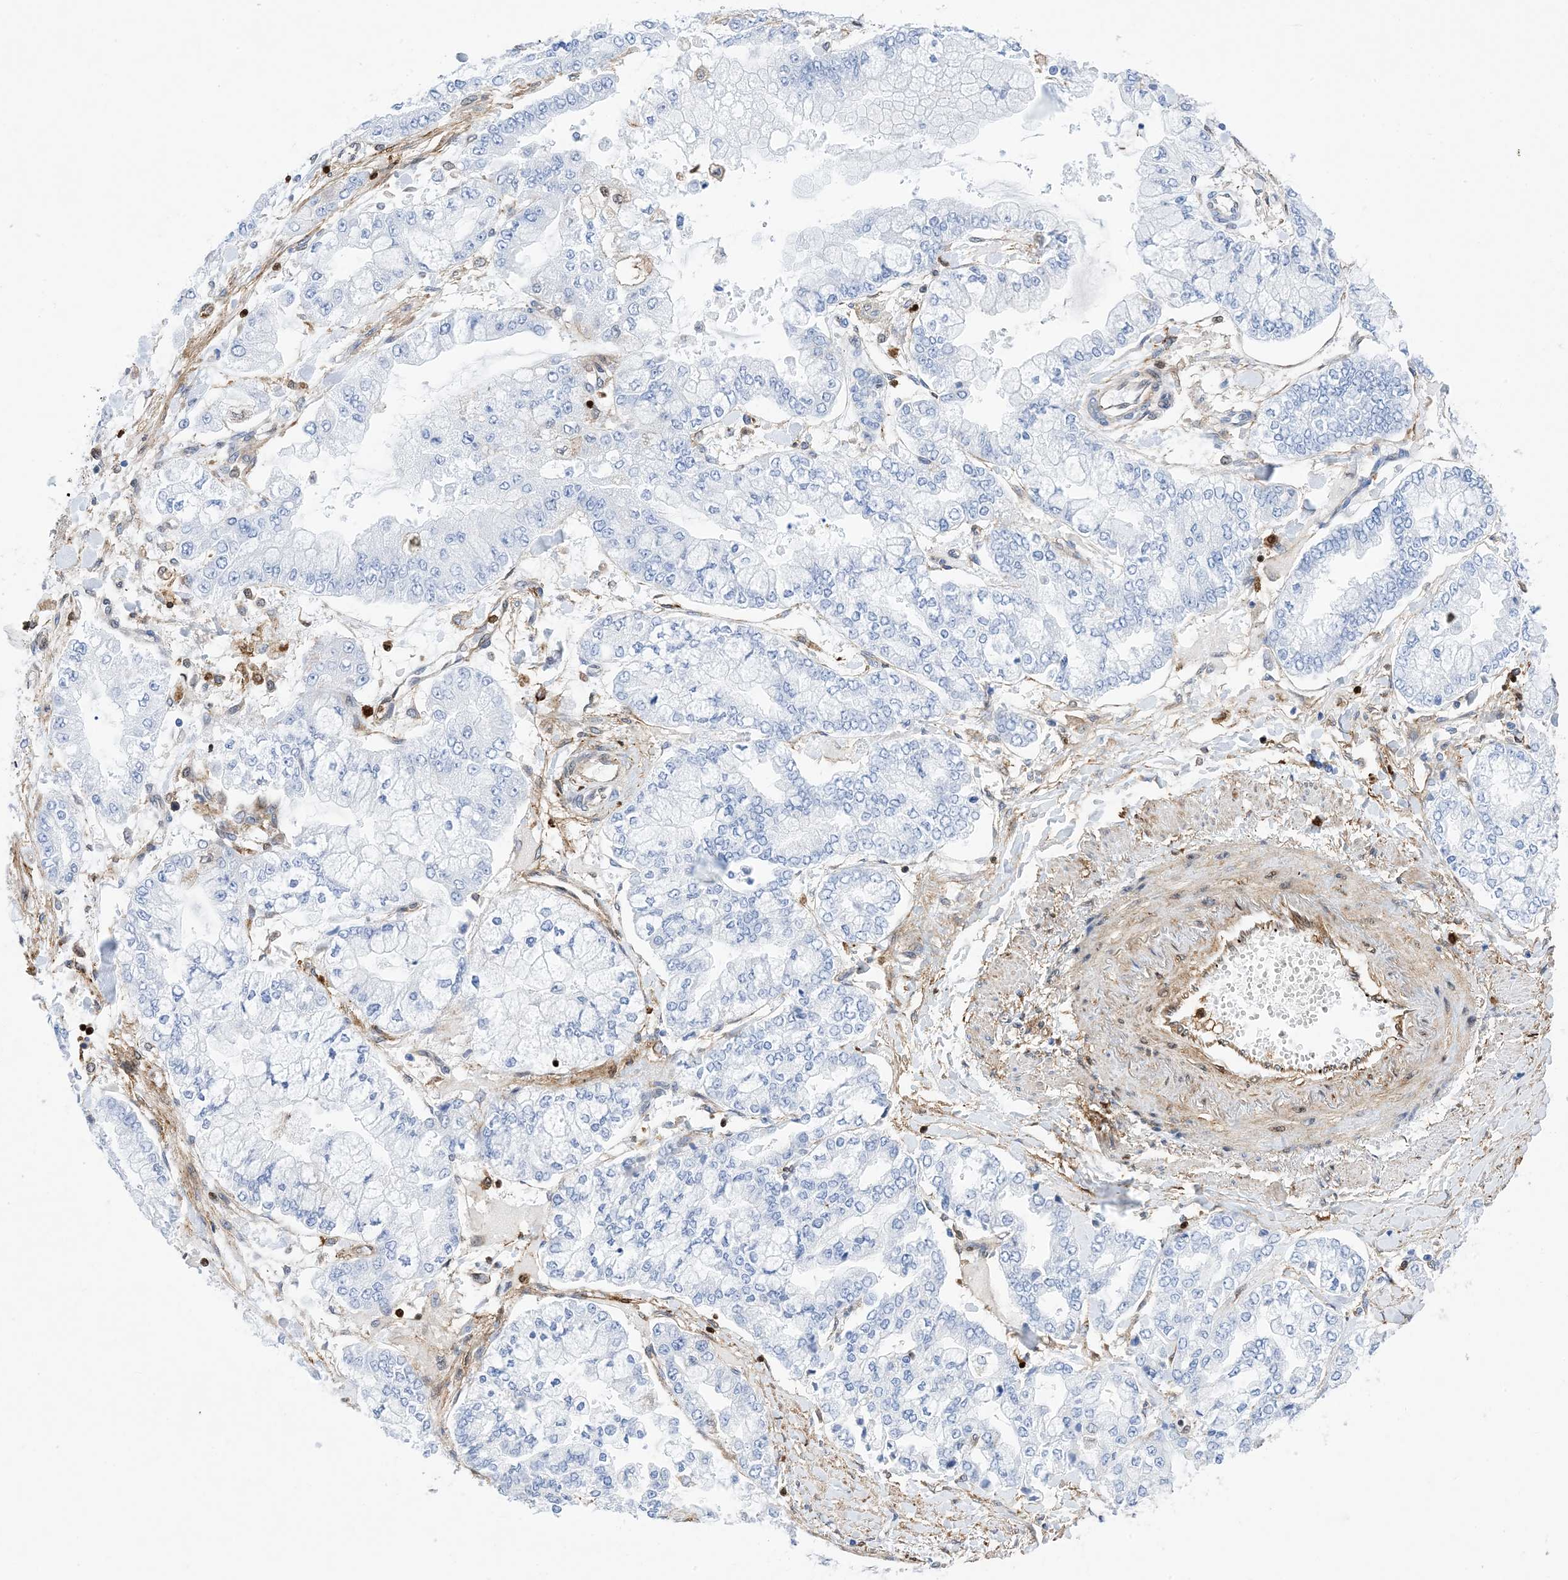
{"staining": {"intensity": "negative", "quantity": "none", "location": "none"}, "tissue": "stomach cancer", "cell_type": "Tumor cells", "image_type": "cancer", "snomed": [{"axis": "morphology", "description": "Normal tissue, NOS"}, {"axis": "morphology", "description": "Adenocarcinoma, NOS"}, {"axis": "topography", "description": "Stomach, upper"}, {"axis": "topography", "description": "Stomach"}], "caption": "DAB (3,3'-diaminobenzidine) immunohistochemical staining of human adenocarcinoma (stomach) demonstrates no significant staining in tumor cells.", "gene": "ANXA1", "patient": {"sex": "male", "age": 76}}